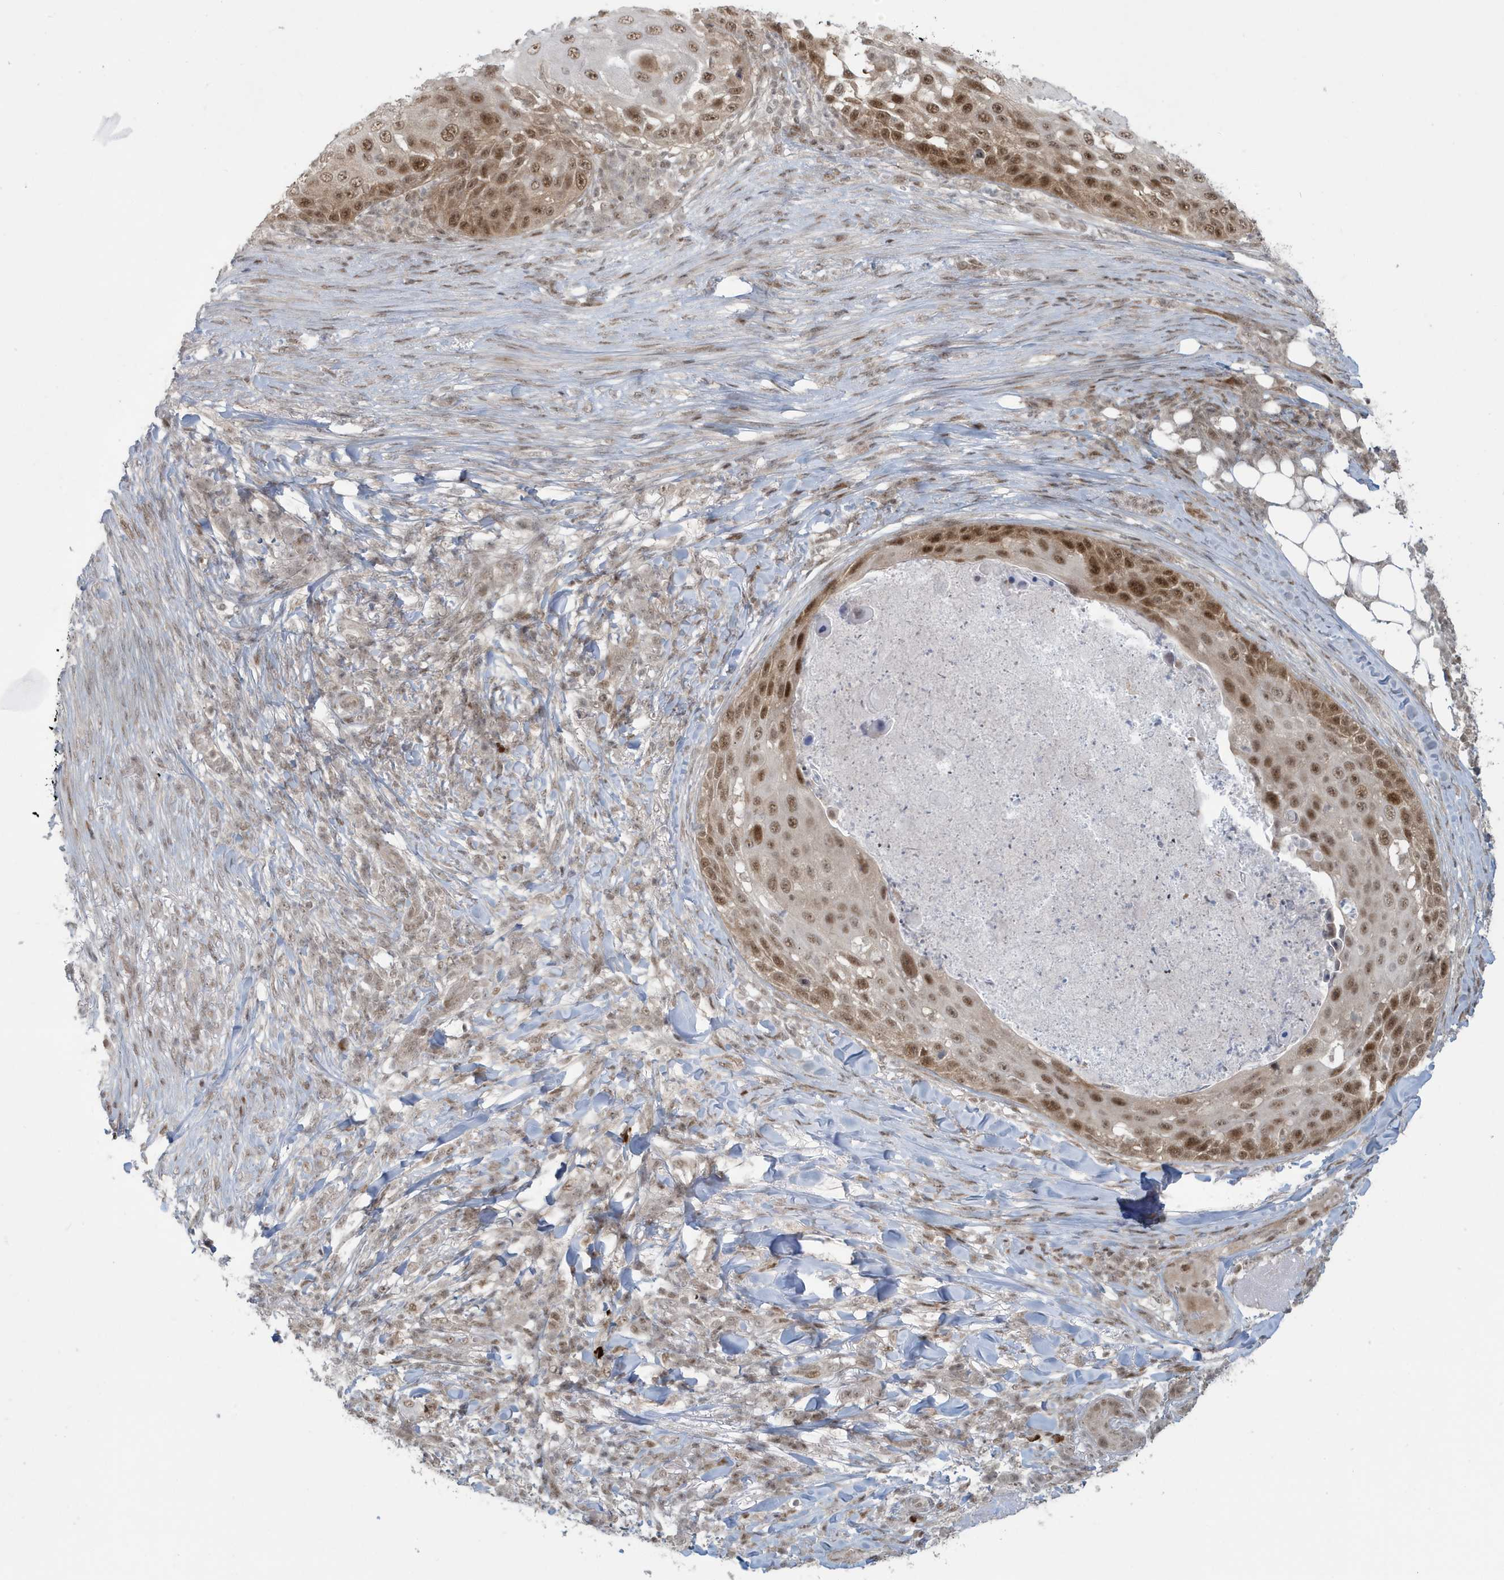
{"staining": {"intensity": "moderate", "quantity": ">75%", "location": "nuclear"}, "tissue": "skin cancer", "cell_type": "Tumor cells", "image_type": "cancer", "snomed": [{"axis": "morphology", "description": "Squamous cell carcinoma, NOS"}, {"axis": "topography", "description": "Skin"}], "caption": "This is a histology image of immunohistochemistry (IHC) staining of skin squamous cell carcinoma, which shows moderate expression in the nuclear of tumor cells.", "gene": "C1orf52", "patient": {"sex": "female", "age": 44}}